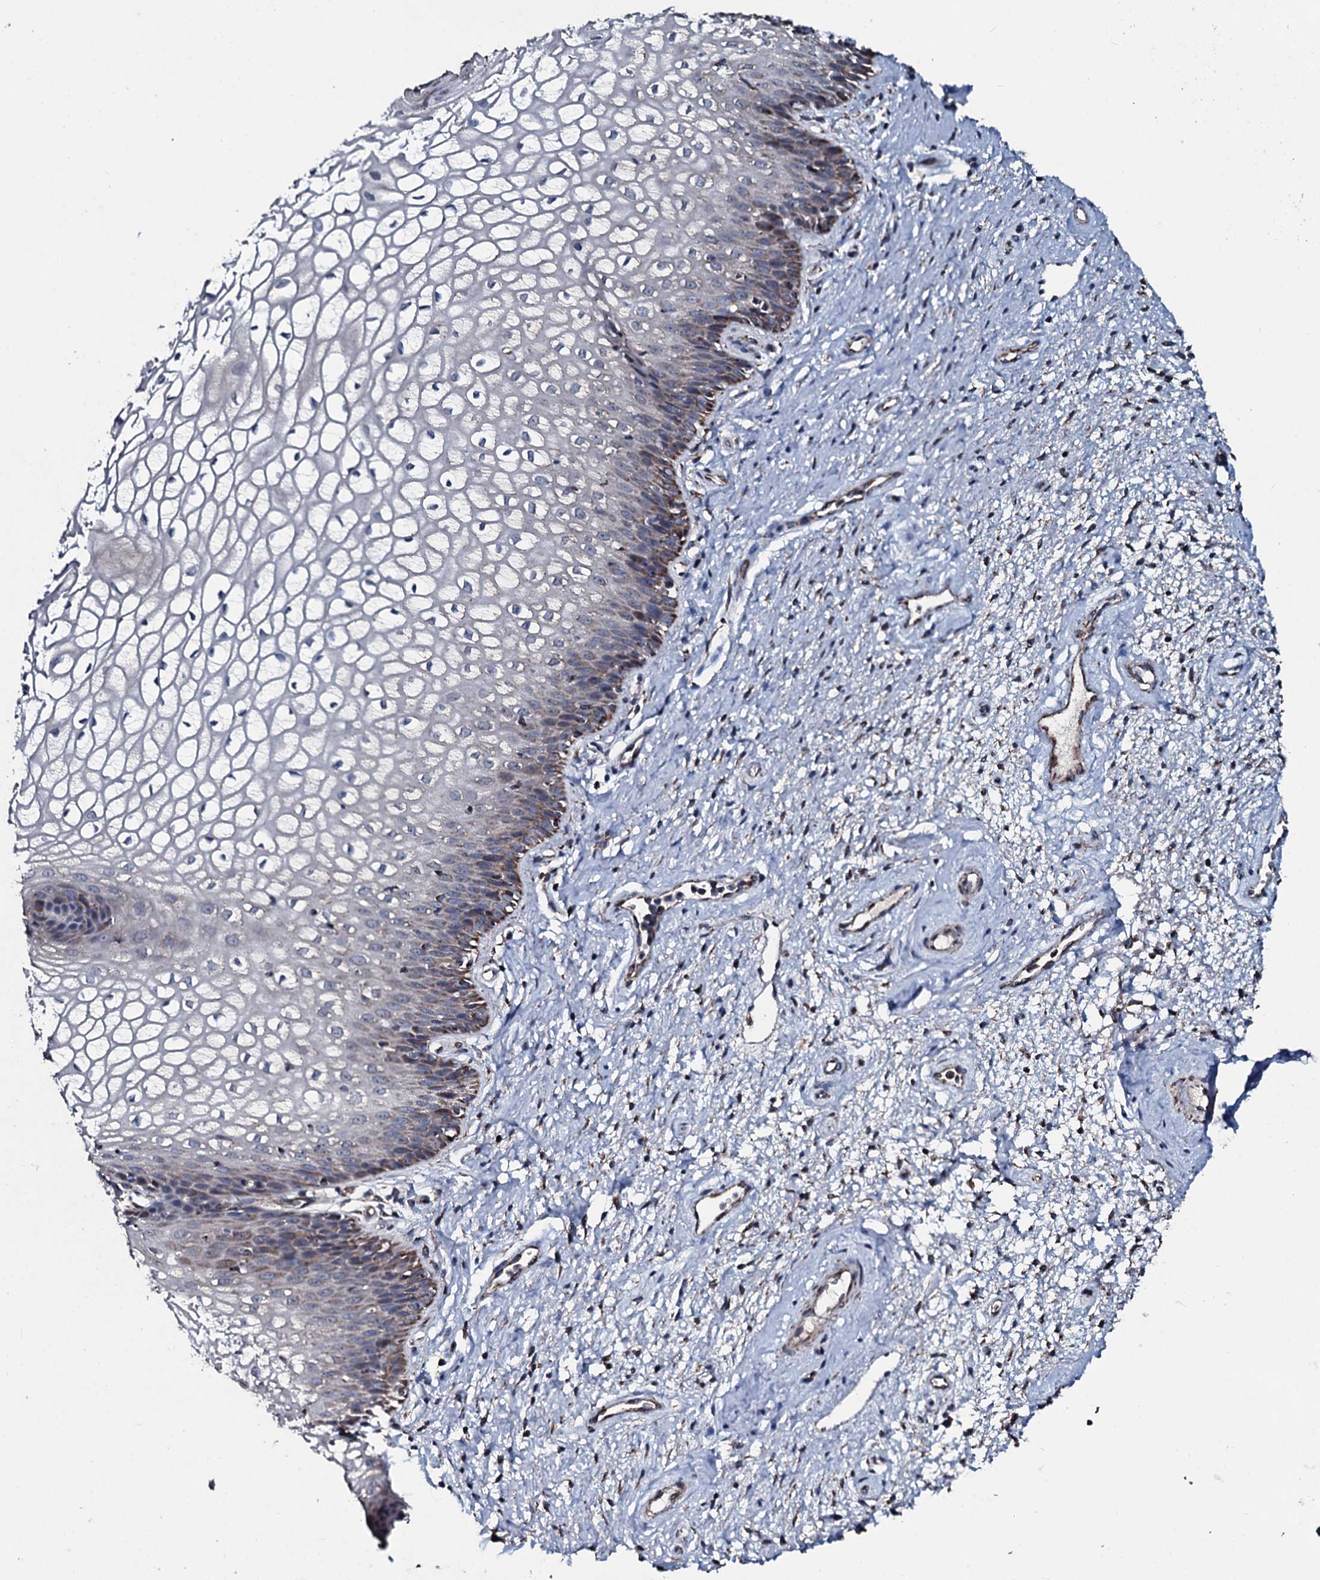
{"staining": {"intensity": "weak", "quantity": "25%-75%", "location": "cytoplasmic/membranous"}, "tissue": "vagina", "cell_type": "Squamous epithelial cells", "image_type": "normal", "snomed": [{"axis": "morphology", "description": "Normal tissue, NOS"}, {"axis": "topography", "description": "Vagina"}], "caption": "Immunohistochemical staining of benign vagina shows weak cytoplasmic/membranous protein positivity in approximately 25%-75% of squamous epithelial cells. The staining is performed using DAB brown chromogen to label protein expression. The nuclei are counter-stained blue using hematoxylin.", "gene": "DYNC2I2", "patient": {"sex": "female", "age": 34}}